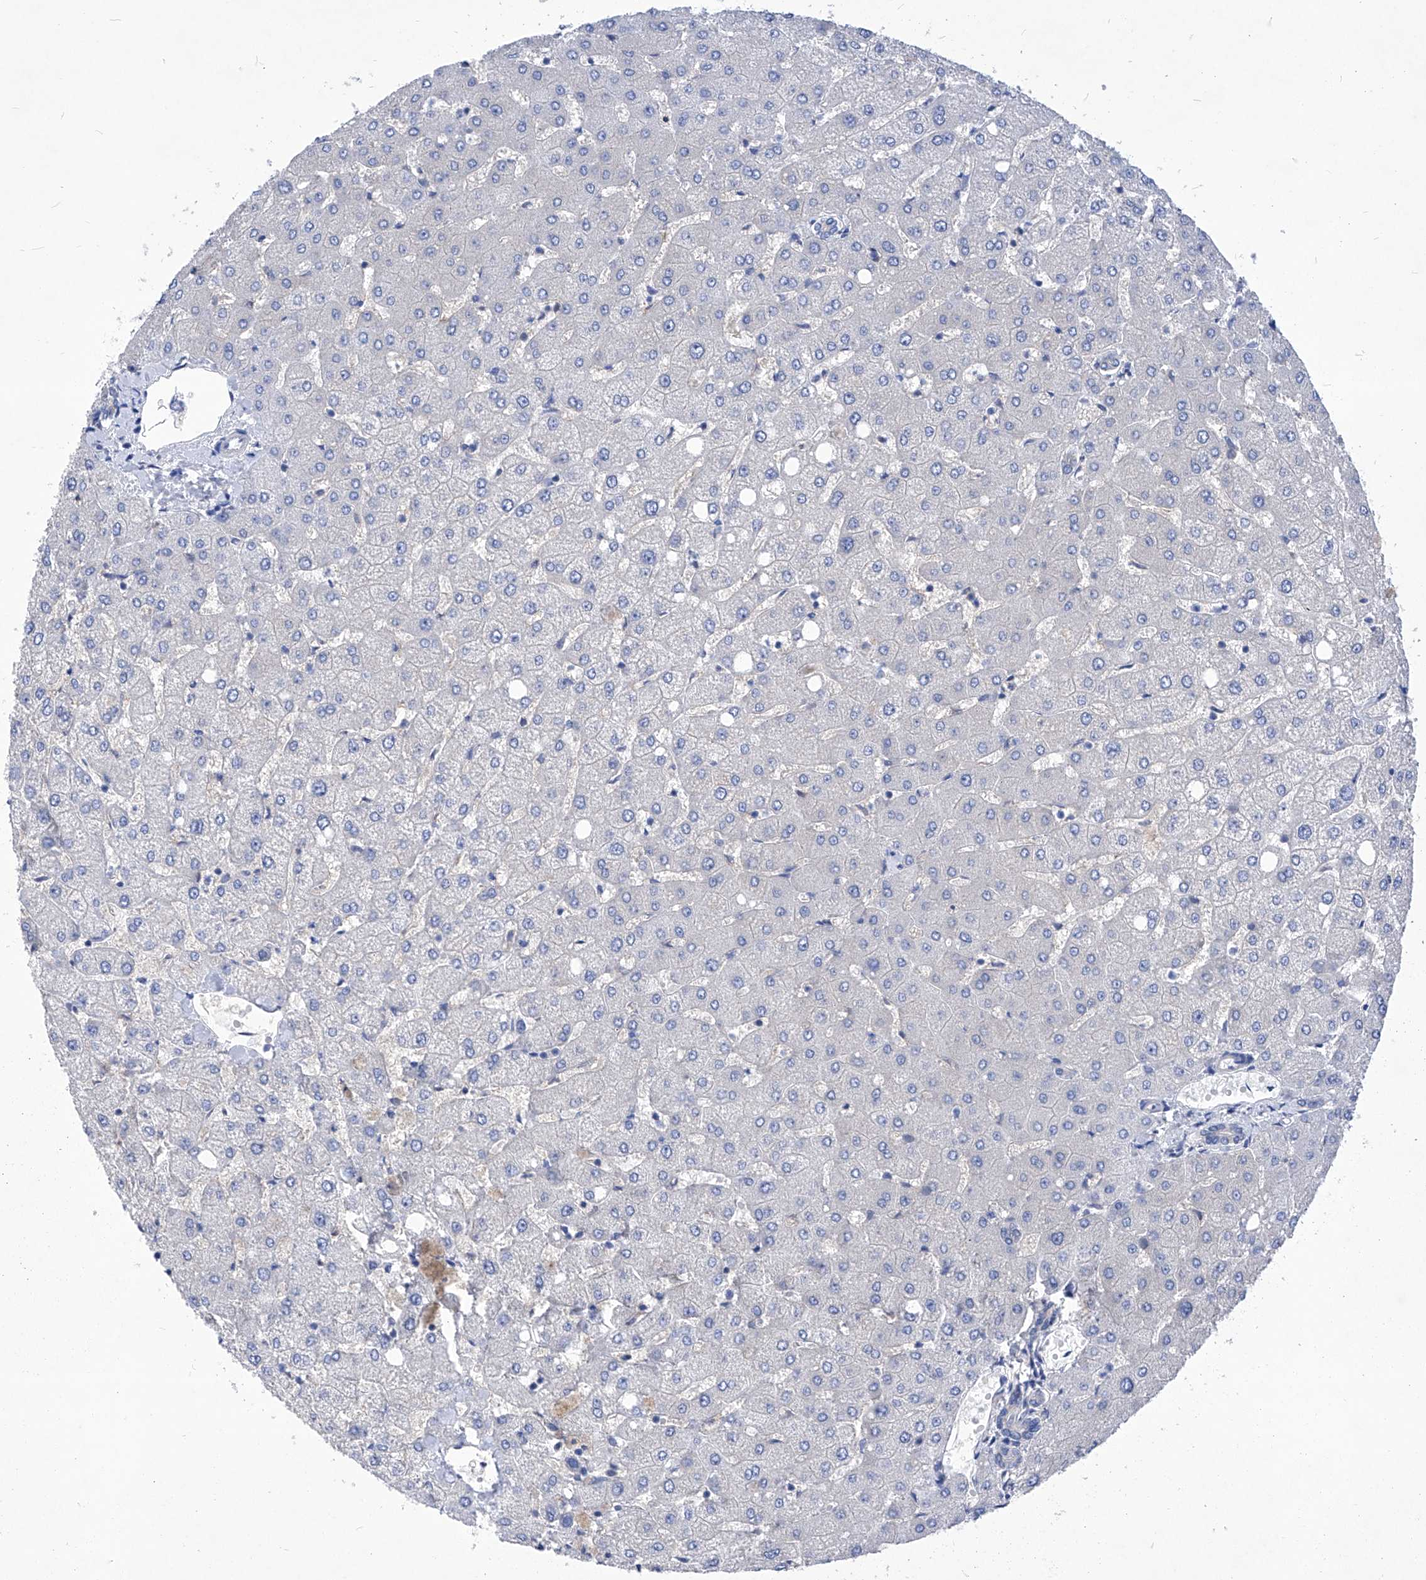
{"staining": {"intensity": "negative", "quantity": "none", "location": "none"}, "tissue": "liver", "cell_type": "Cholangiocytes", "image_type": "normal", "snomed": [{"axis": "morphology", "description": "Normal tissue, NOS"}, {"axis": "topography", "description": "Liver"}], "caption": "This is a photomicrograph of immunohistochemistry (IHC) staining of benign liver, which shows no staining in cholangiocytes. (DAB immunohistochemistry (IHC), high magnification).", "gene": "XPNPEP1", "patient": {"sex": "female", "age": 54}}